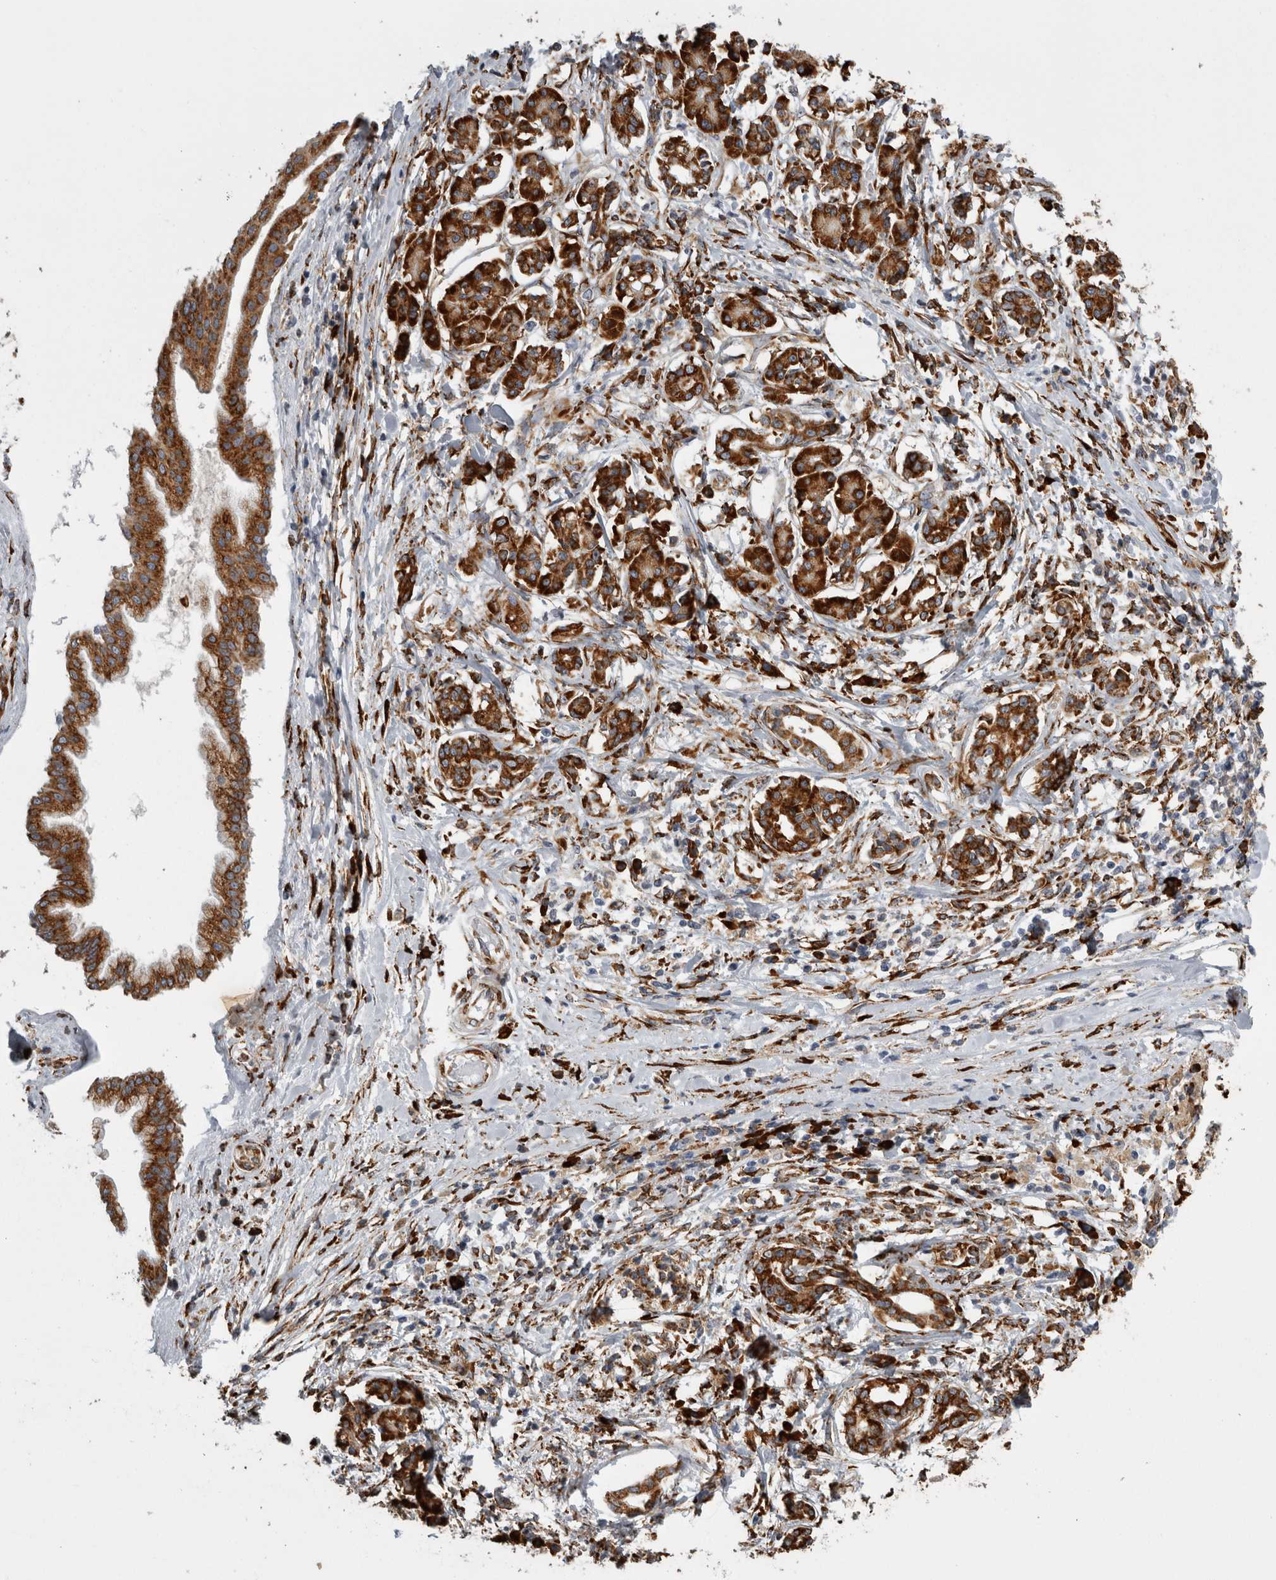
{"staining": {"intensity": "strong", "quantity": ">75%", "location": "cytoplasmic/membranous"}, "tissue": "pancreatic cancer", "cell_type": "Tumor cells", "image_type": "cancer", "snomed": [{"axis": "morphology", "description": "Adenocarcinoma, NOS"}, {"axis": "topography", "description": "Pancreas"}], "caption": "Tumor cells exhibit high levels of strong cytoplasmic/membranous staining in about >75% of cells in pancreatic cancer.", "gene": "FHIP2B", "patient": {"sex": "female", "age": 56}}